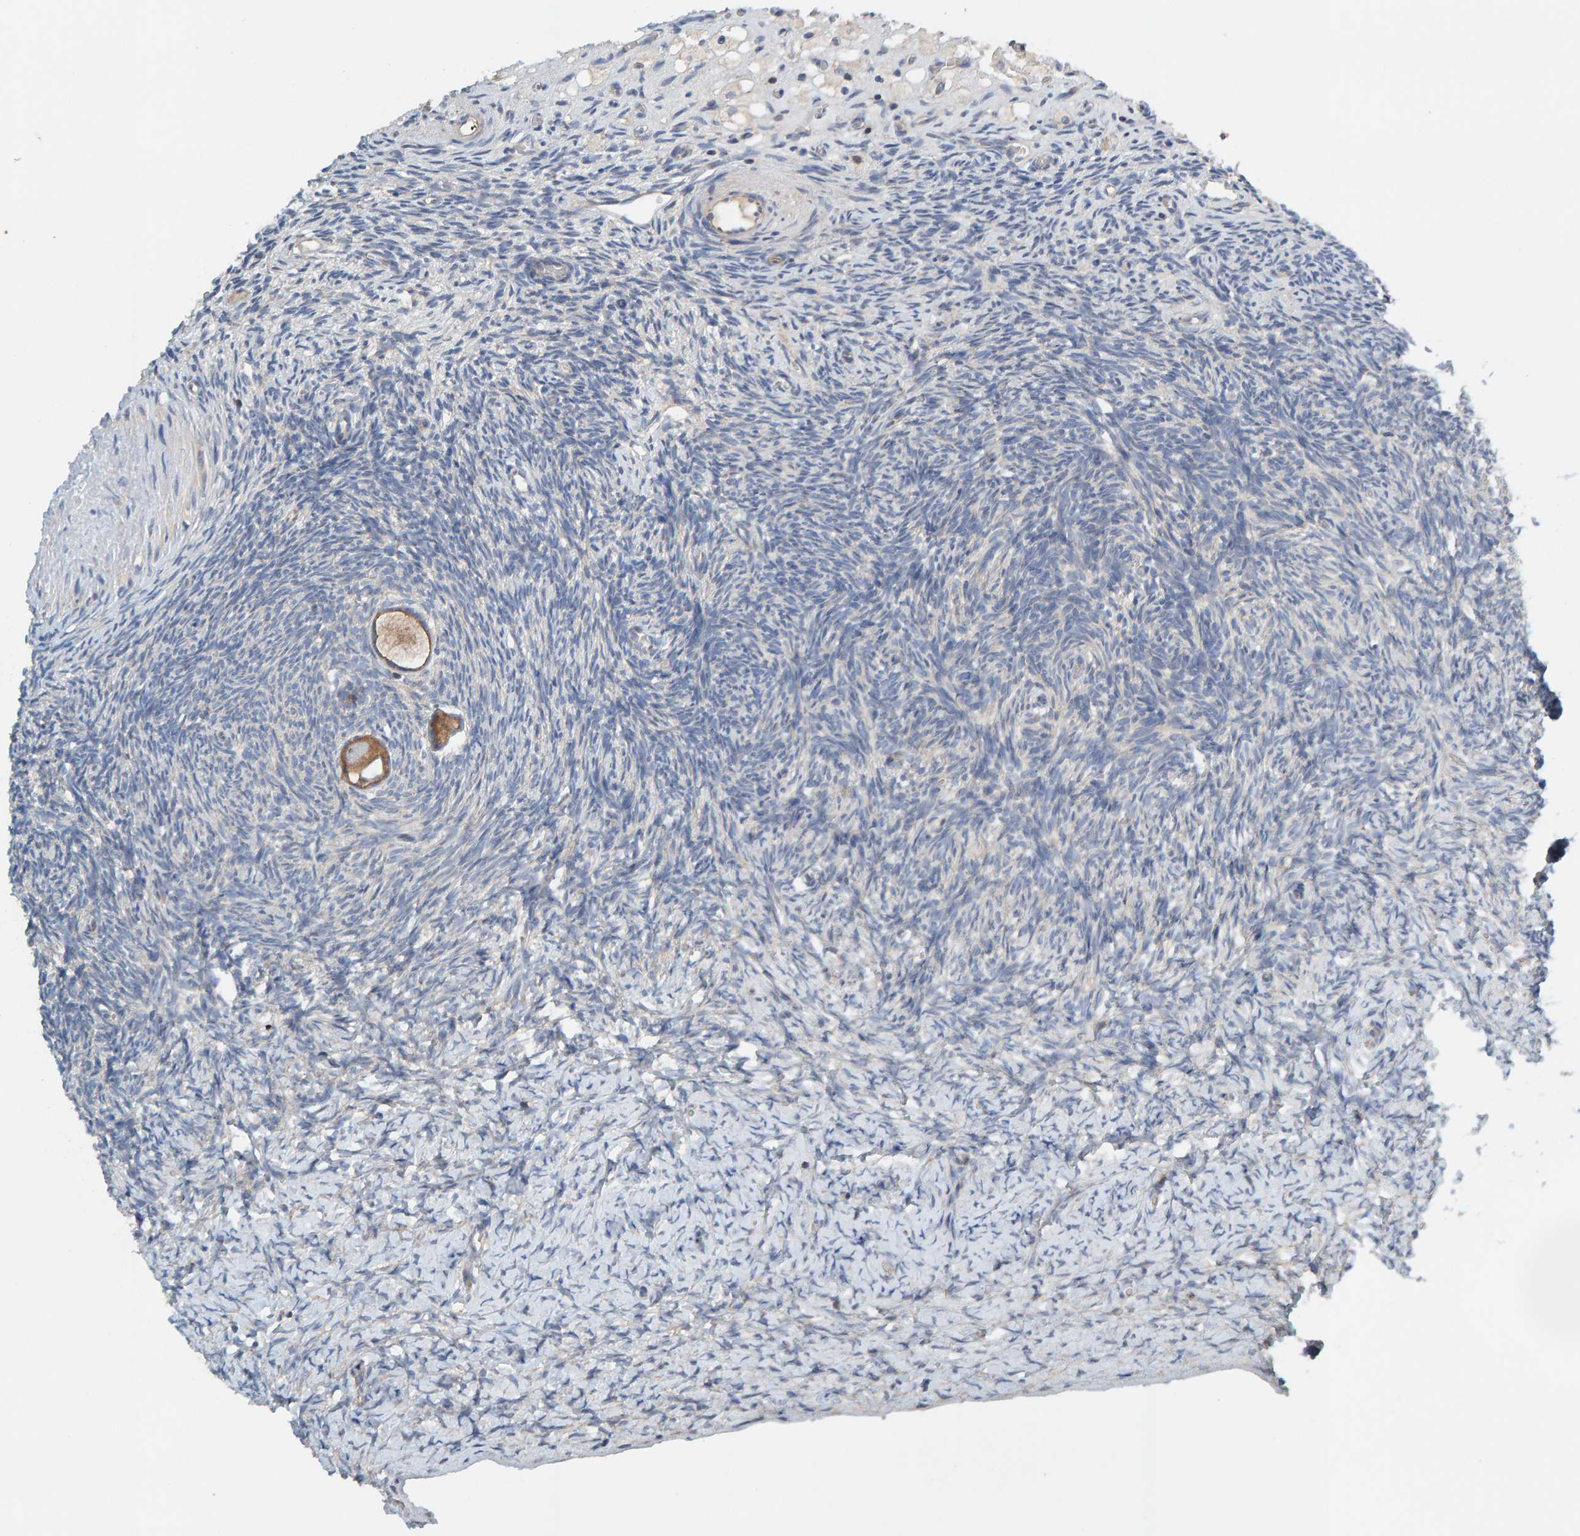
{"staining": {"intensity": "moderate", "quantity": ">75%", "location": "cytoplasmic/membranous"}, "tissue": "ovary", "cell_type": "Follicle cells", "image_type": "normal", "snomed": [{"axis": "morphology", "description": "Normal tissue, NOS"}, {"axis": "topography", "description": "Ovary"}], "caption": "Protein staining of normal ovary shows moderate cytoplasmic/membranous staining in approximately >75% of follicle cells. The staining is performed using DAB (3,3'-diaminobenzidine) brown chromogen to label protein expression. The nuclei are counter-stained blue using hematoxylin.", "gene": "CCM2", "patient": {"sex": "female", "age": 34}}